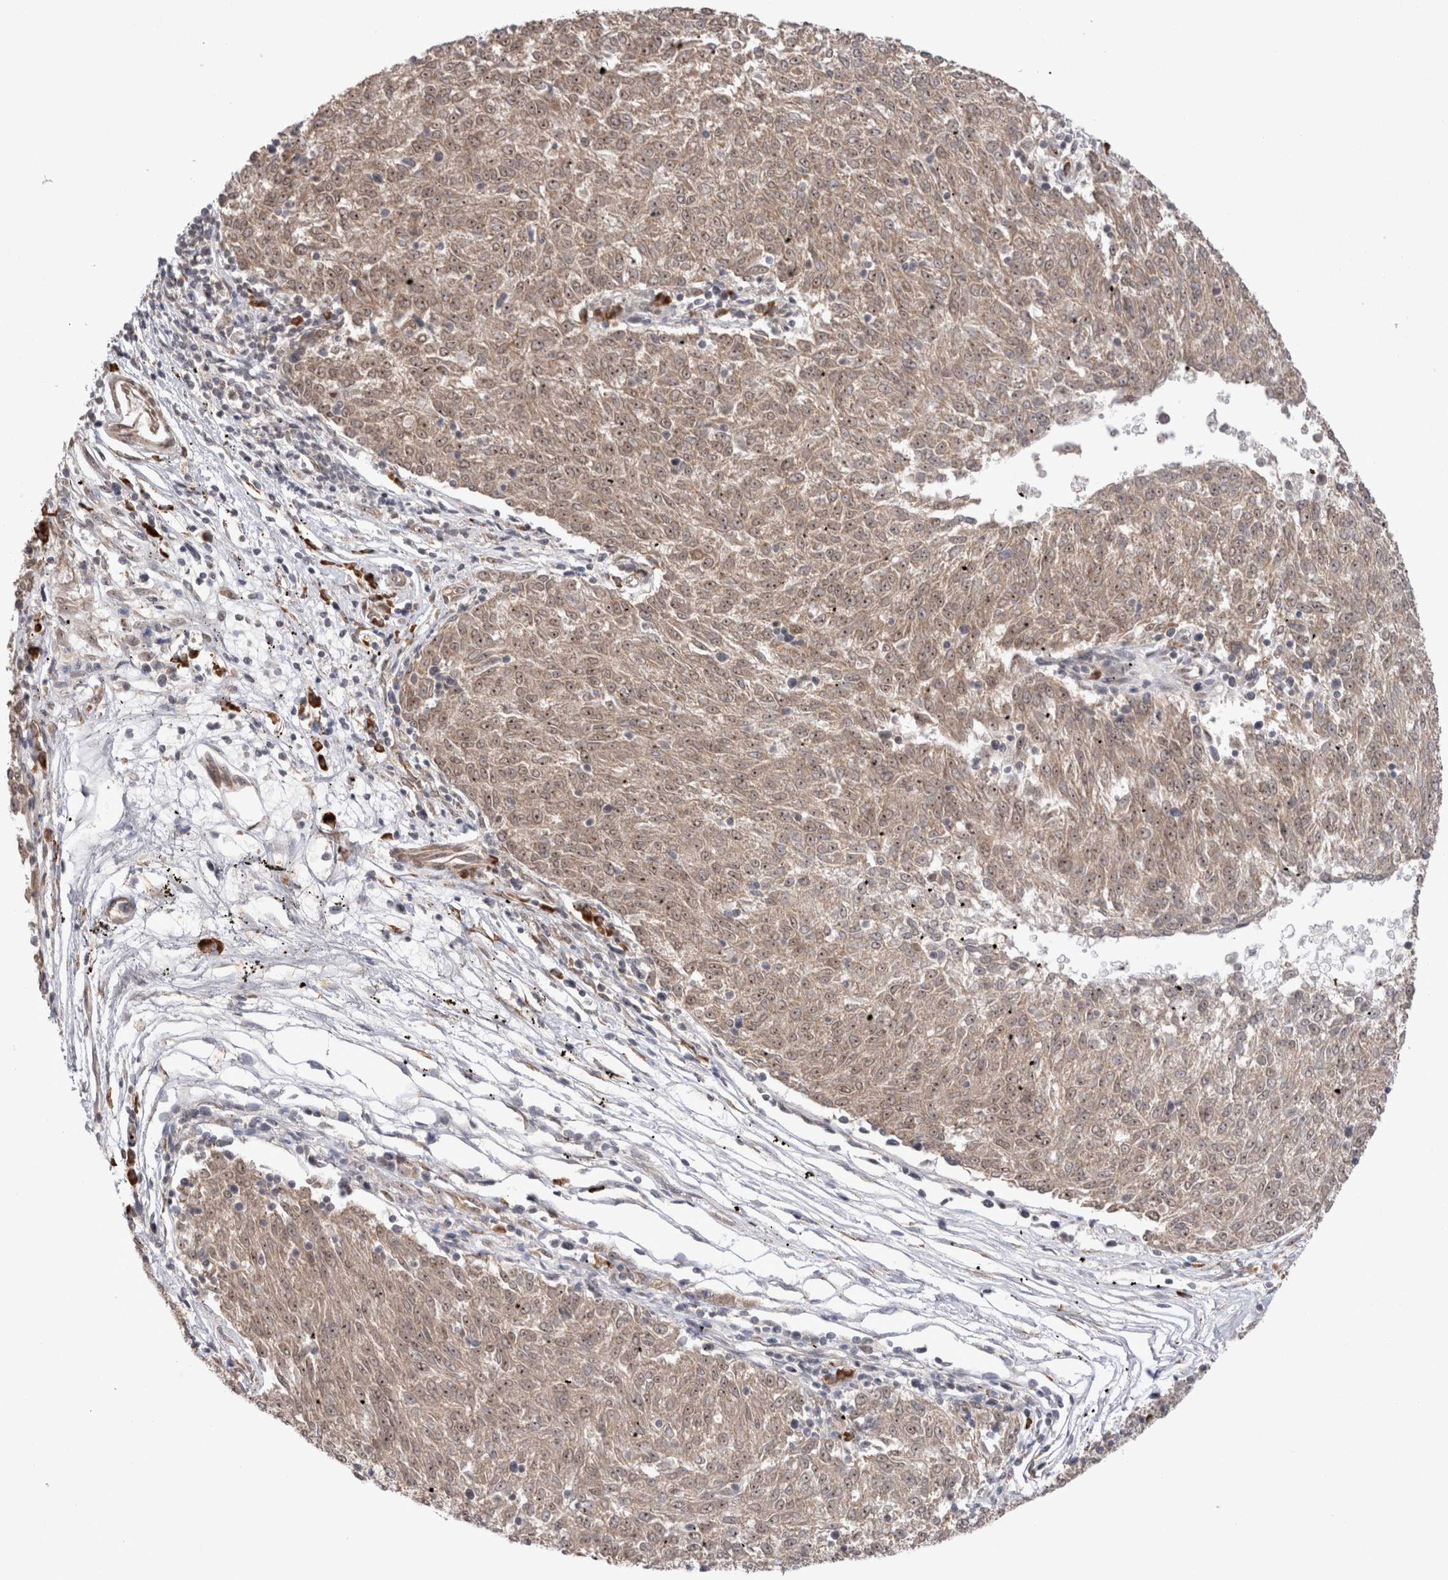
{"staining": {"intensity": "weak", "quantity": ">75%", "location": "cytoplasmic/membranous,nuclear"}, "tissue": "melanoma", "cell_type": "Tumor cells", "image_type": "cancer", "snomed": [{"axis": "morphology", "description": "Malignant melanoma, NOS"}, {"axis": "topography", "description": "Skin"}], "caption": "Tumor cells demonstrate weak cytoplasmic/membranous and nuclear positivity in about >75% of cells in malignant melanoma.", "gene": "EXOSC4", "patient": {"sex": "female", "age": 72}}